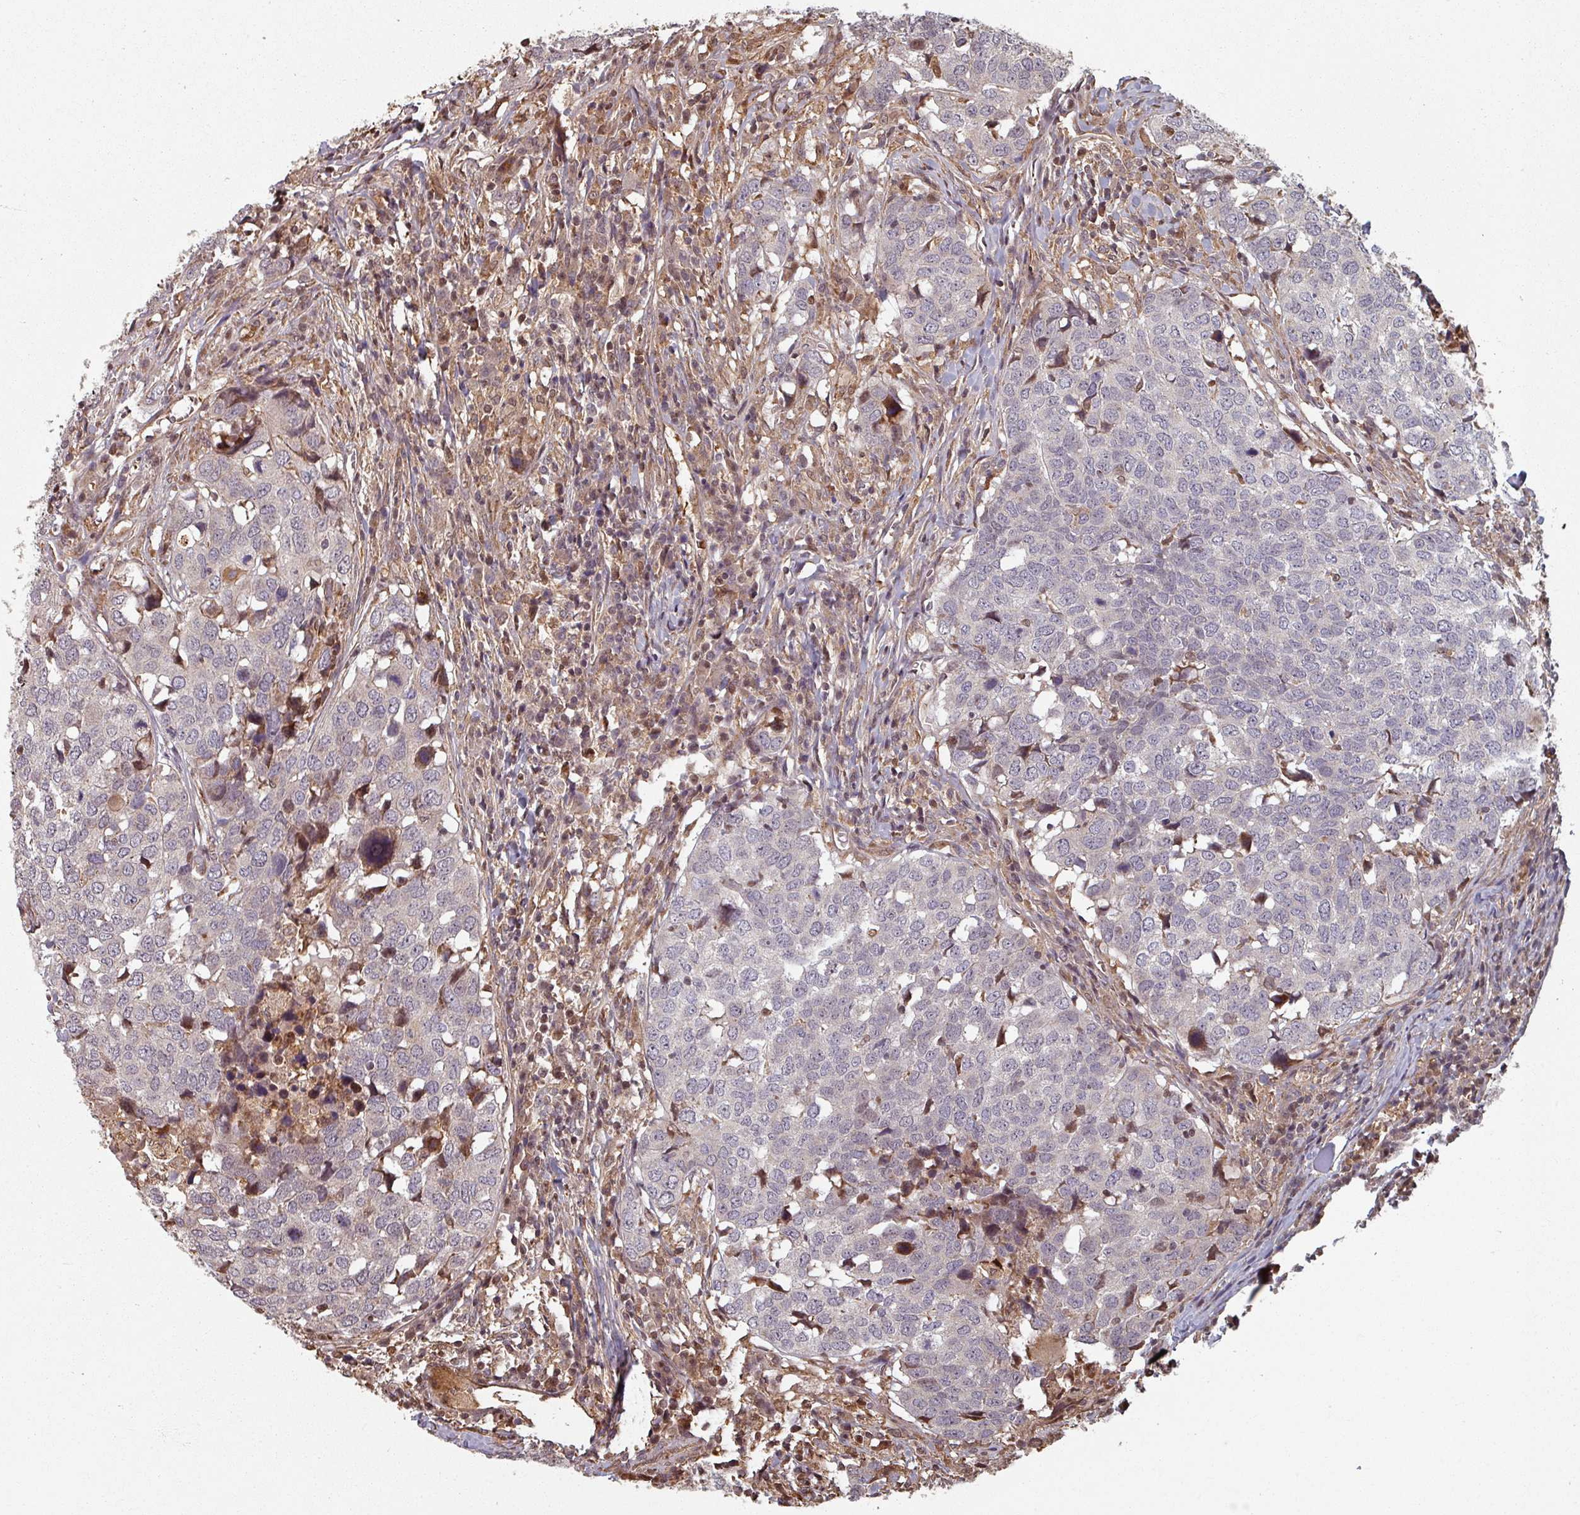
{"staining": {"intensity": "negative", "quantity": "none", "location": "none"}, "tissue": "head and neck cancer", "cell_type": "Tumor cells", "image_type": "cancer", "snomed": [{"axis": "morphology", "description": "Normal tissue, NOS"}, {"axis": "morphology", "description": "Squamous cell carcinoma, NOS"}, {"axis": "topography", "description": "Skeletal muscle"}, {"axis": "topography", "description": "Vascular tissue"}, {"axis": "topography", "description": "Peripheral nerve tissue"}, {"axis": "topography", "description": "Head-Neck"}], "caption": "DAB immunohistochemical staining of human head and neck cancer shows no significant expression in tumor cells.", "gene": "EID1", "patient": {"sex": "male", "age": 66}}